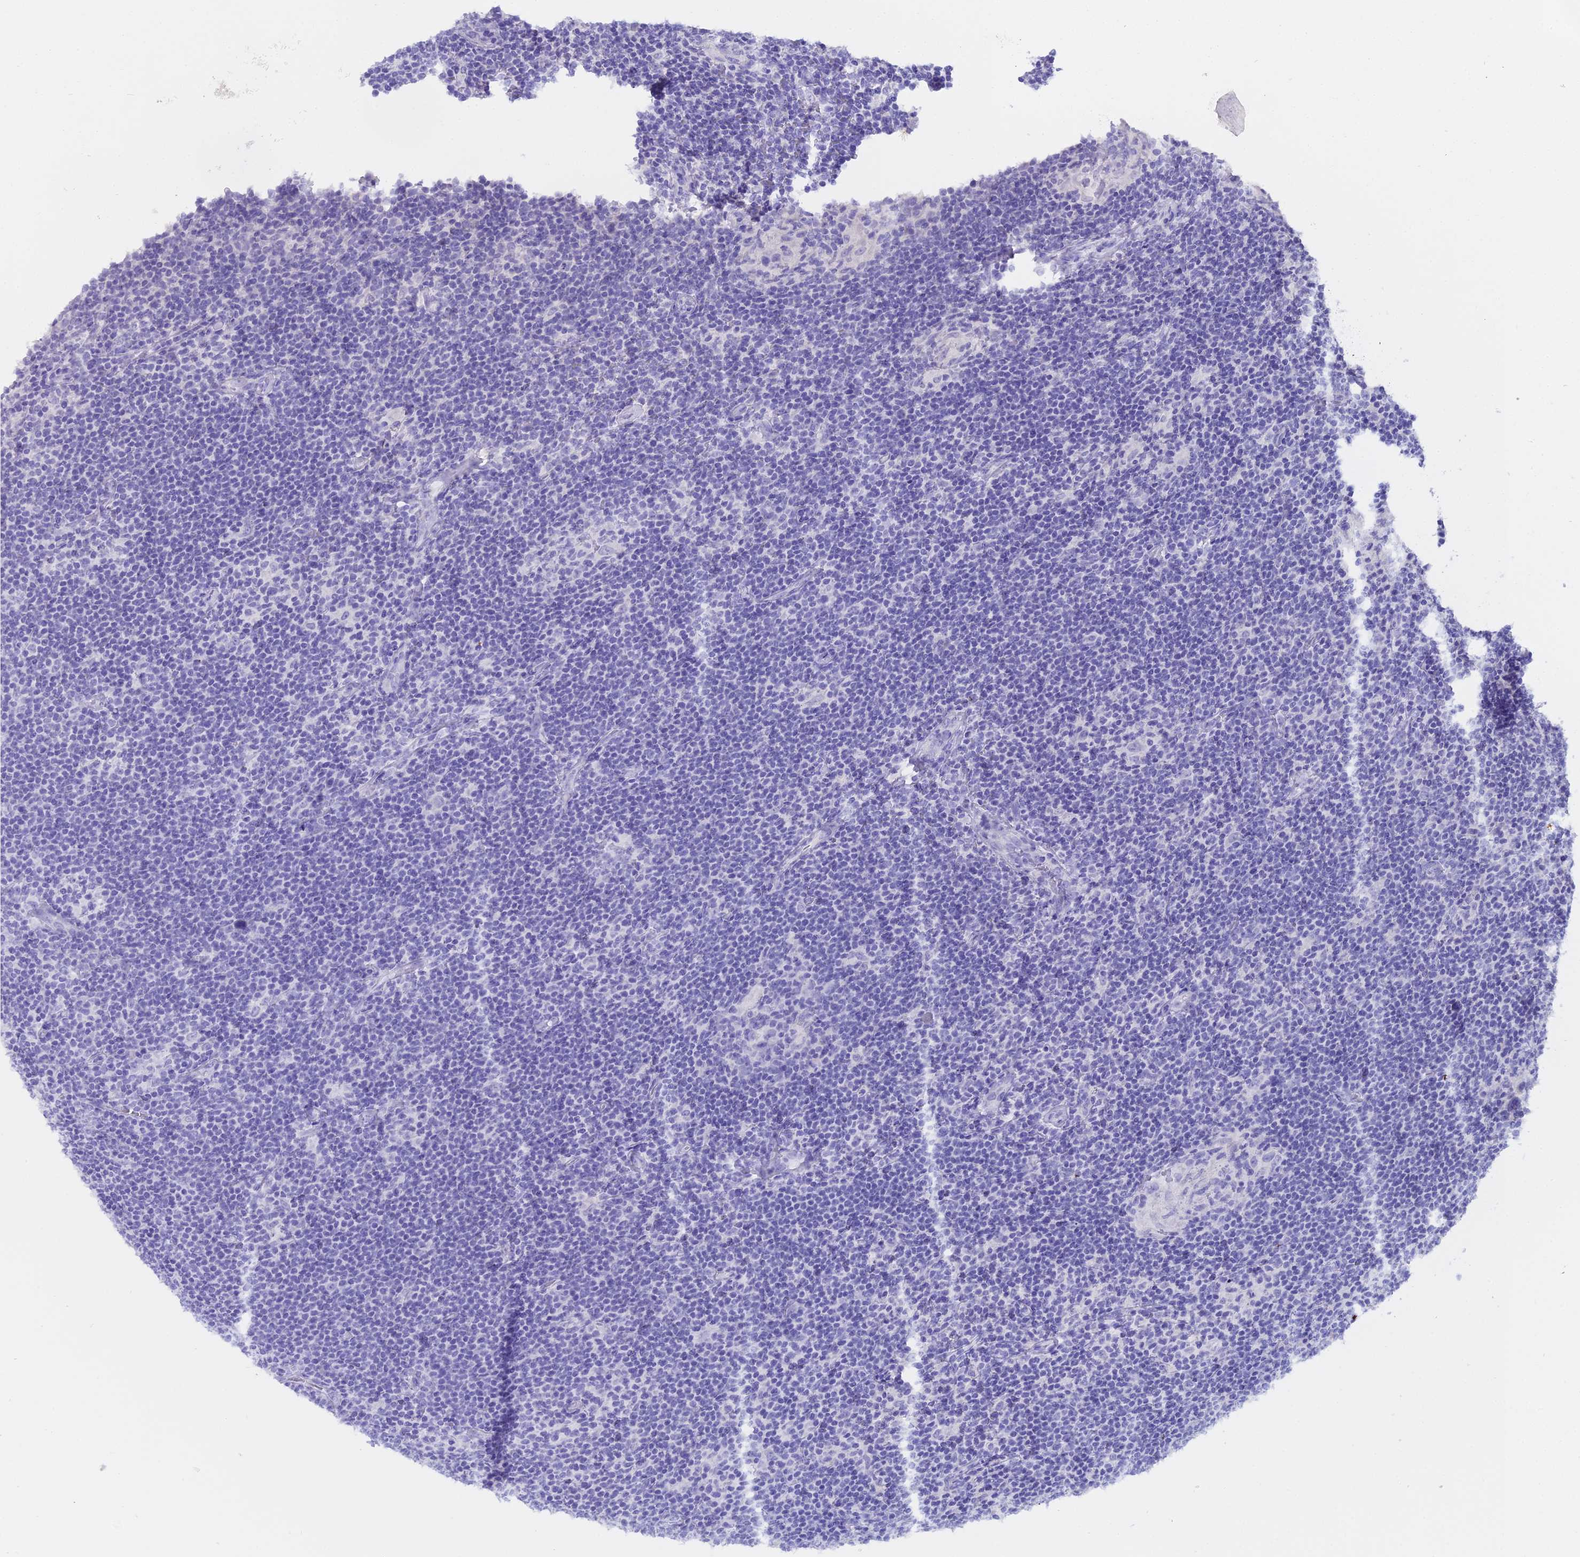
{"staining": {"intensity": "negative", "quantity": "none", "location": "none"}, "tissue": "lymphoma", "cell_type": "Tumor cells", "image_type": "cancer", "snomed": [{"axis": "morphology", "description": "Hodgkin's disease, NOS"}, {"axis": "topography", "description": "Lymph node"}], "caption": "Immunohistochemistry (IHC) histopathology image of lymphoma stained for a protein (brown), which displays no staining in tumor cells.", "gene": "ALPP", "patient": {"sex": "female", "age": 57}}